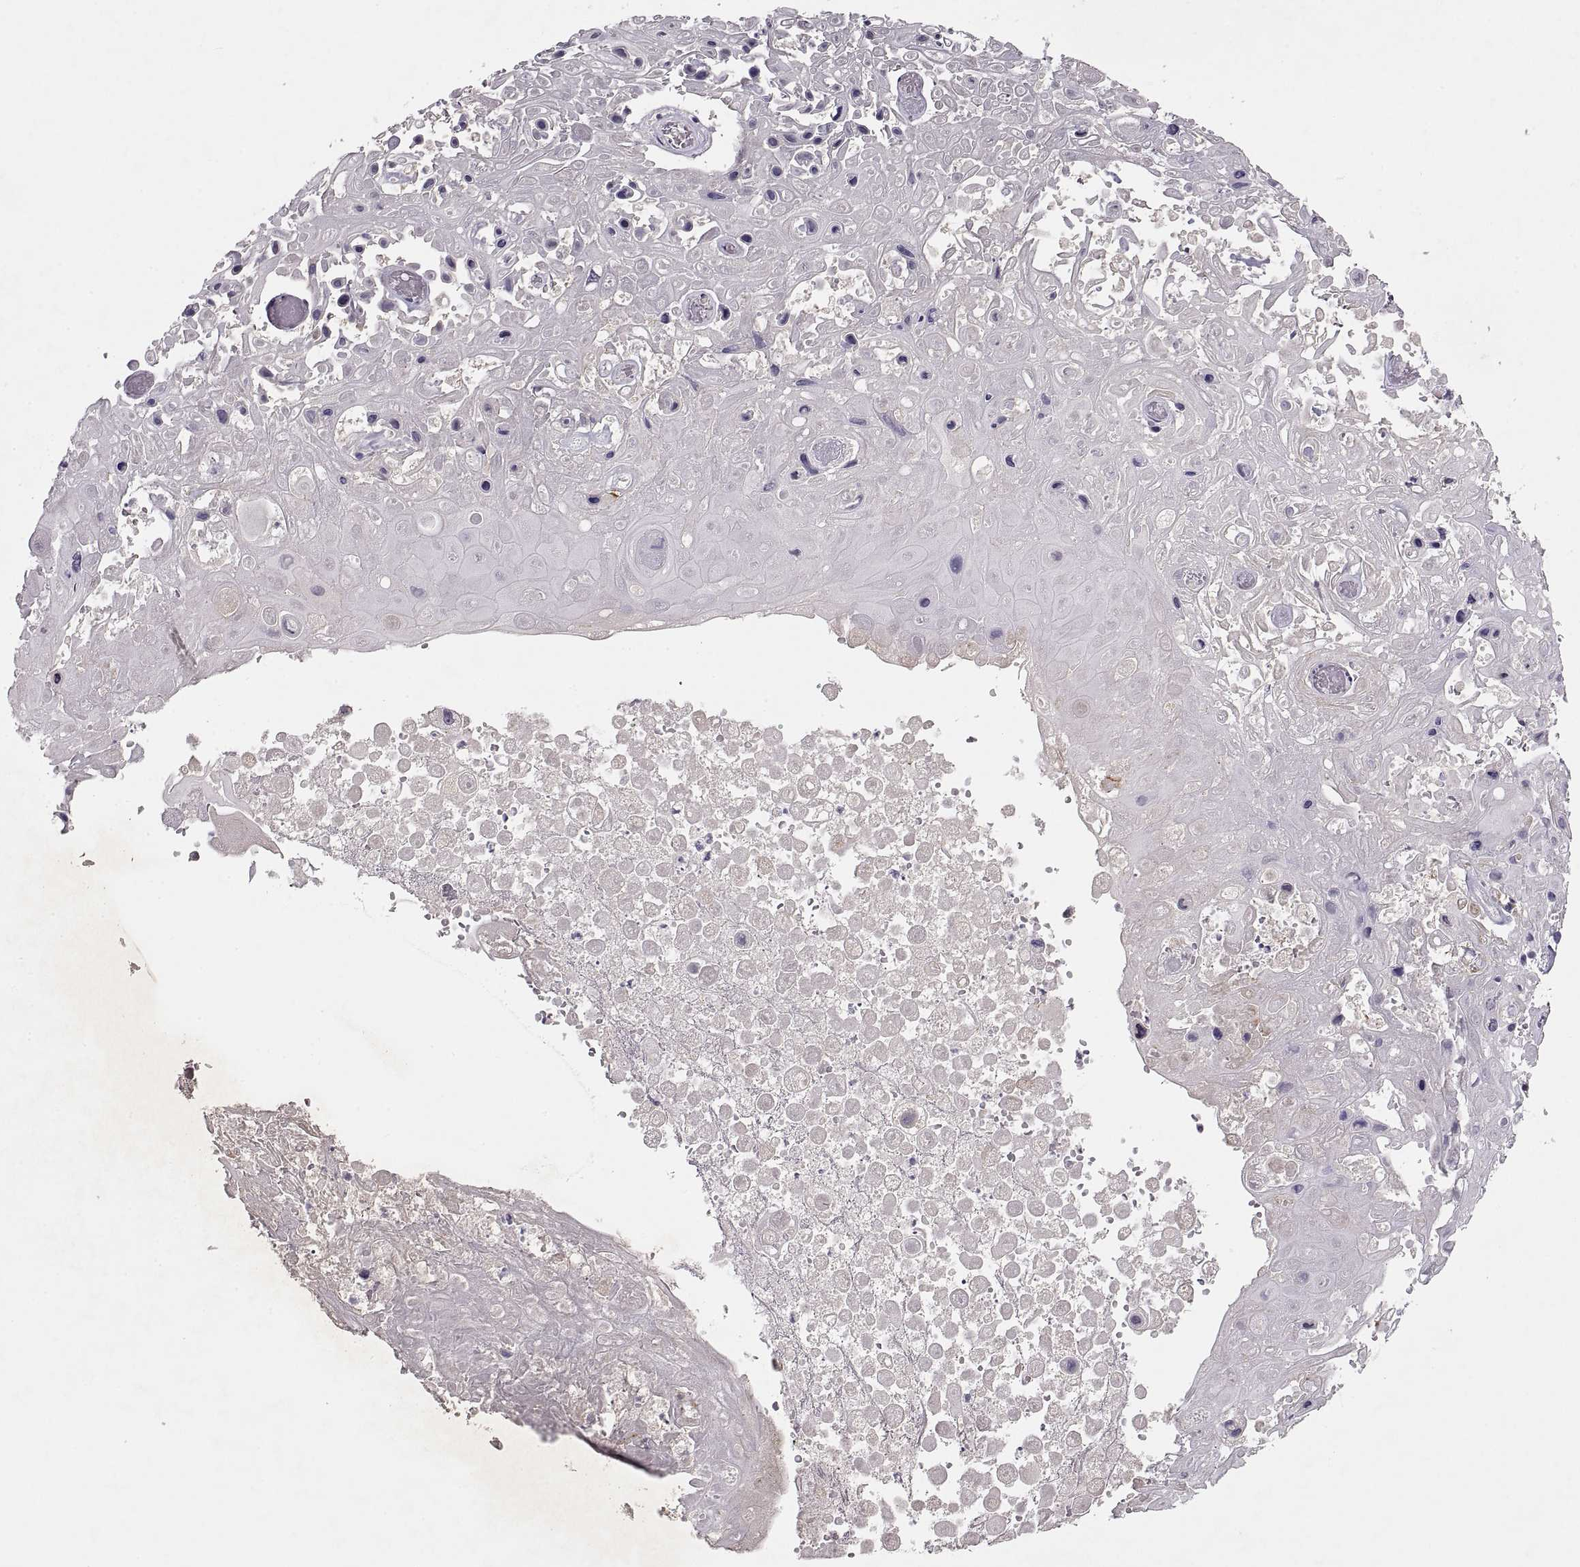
{"staining": {"intensity": "negative", "quantity": "none", "location": "none"}, "tissue": "skin cancer", "cell_type": "Tumor cells", "image_type": "cancer", "snomed": [{"axis": "morphology", "description": "Squamous cell carcinoma, NOS"}, {"axis": "topography", "description": "Skin"}], "caption": "The micrograph displays no staining of tumor cells in skin cancer.", "gene": "ADAM11", "patient": {"sex": "male", "age": 82}}